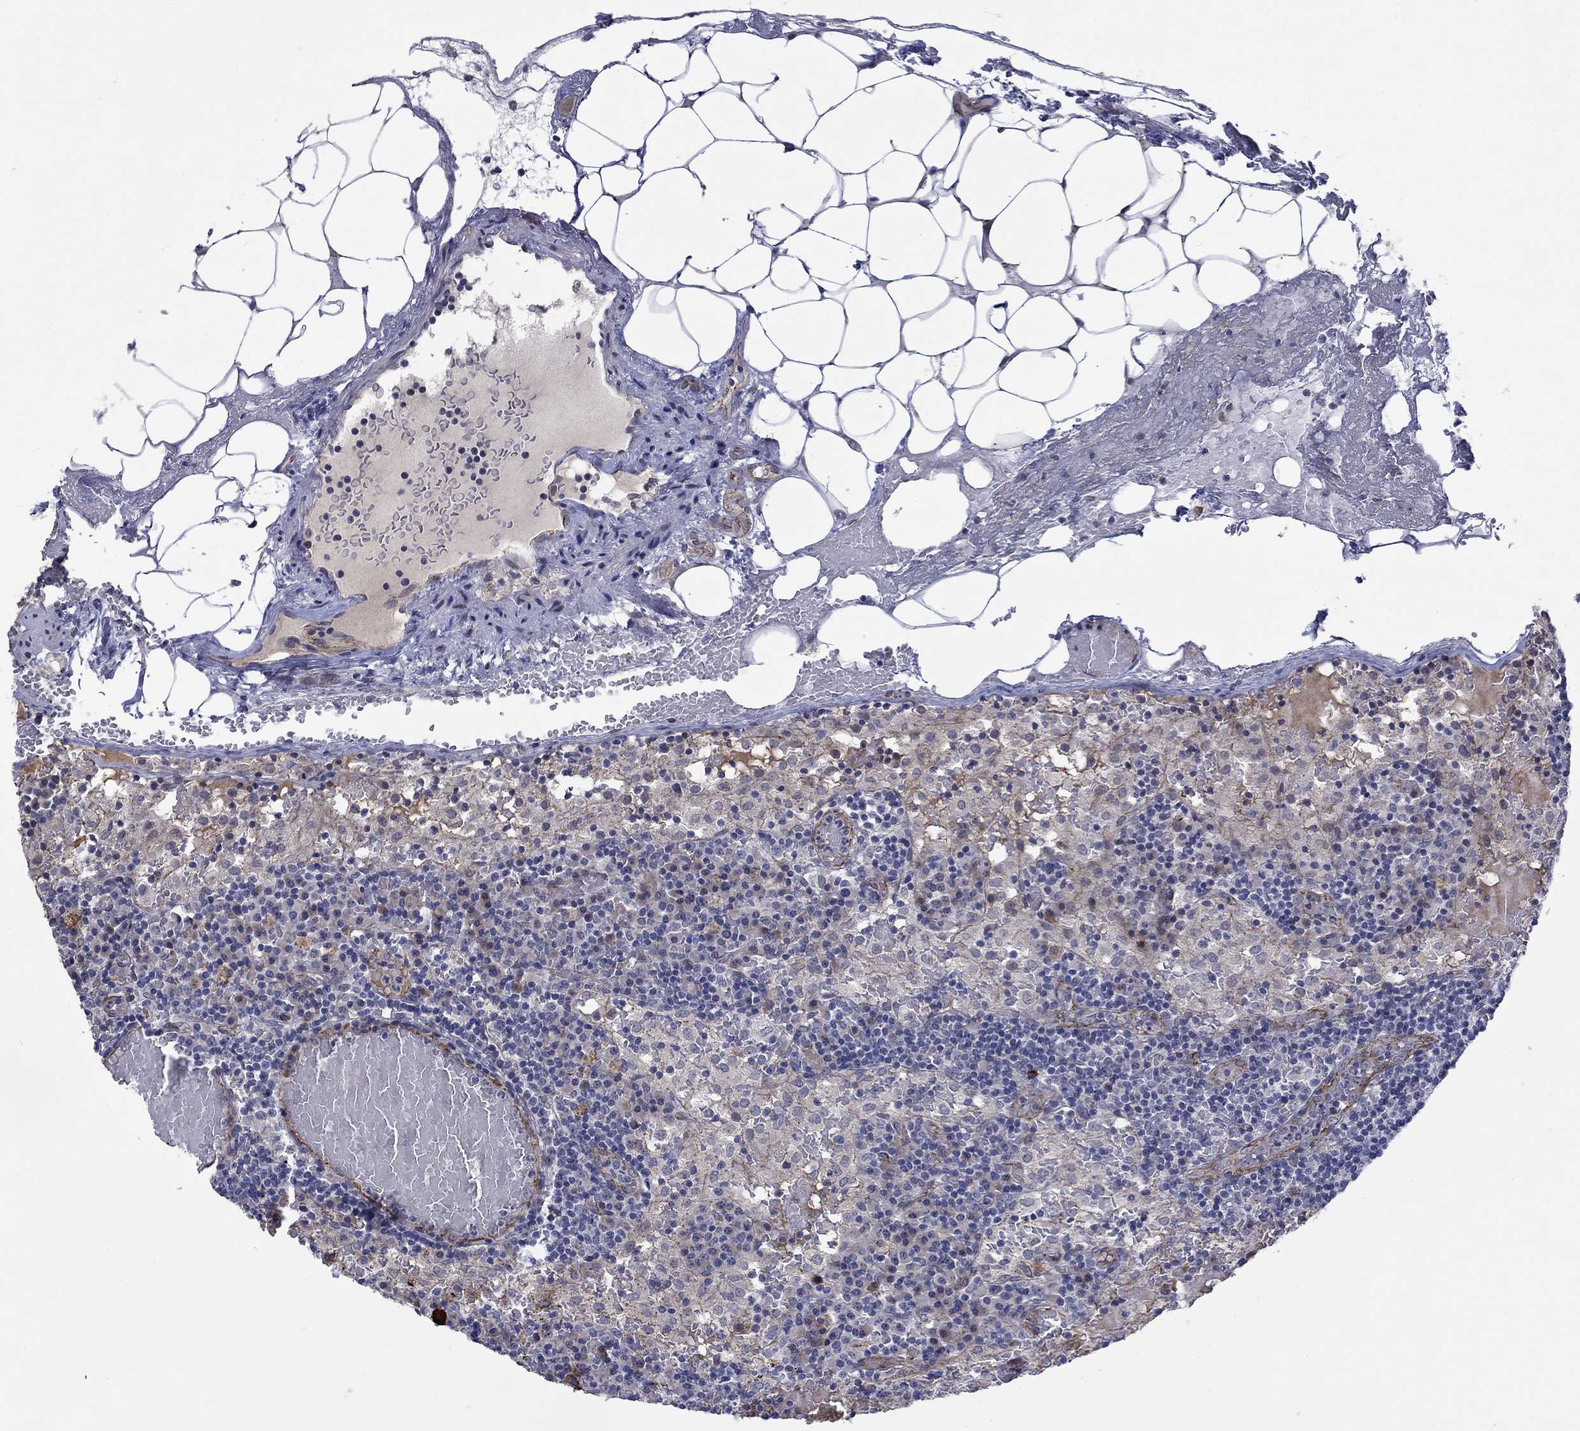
{"staining": {"intensity": "negative", "quantity": "none", "location": "none"}, "tissue": "lymph node", "cell_type": "Germinal center cells", "image_type": "normal", "snomed": [{"axis": "morphology", "description": "Normal tissue, NOS"}, {"axis": "topography", "description": "Lymph node"}], "caption": "Micrograph shows no protein expression in germinal center cells of normal lymph node.", "gene": "EMC9", "patient": {"sex": "male", "age": 62}}